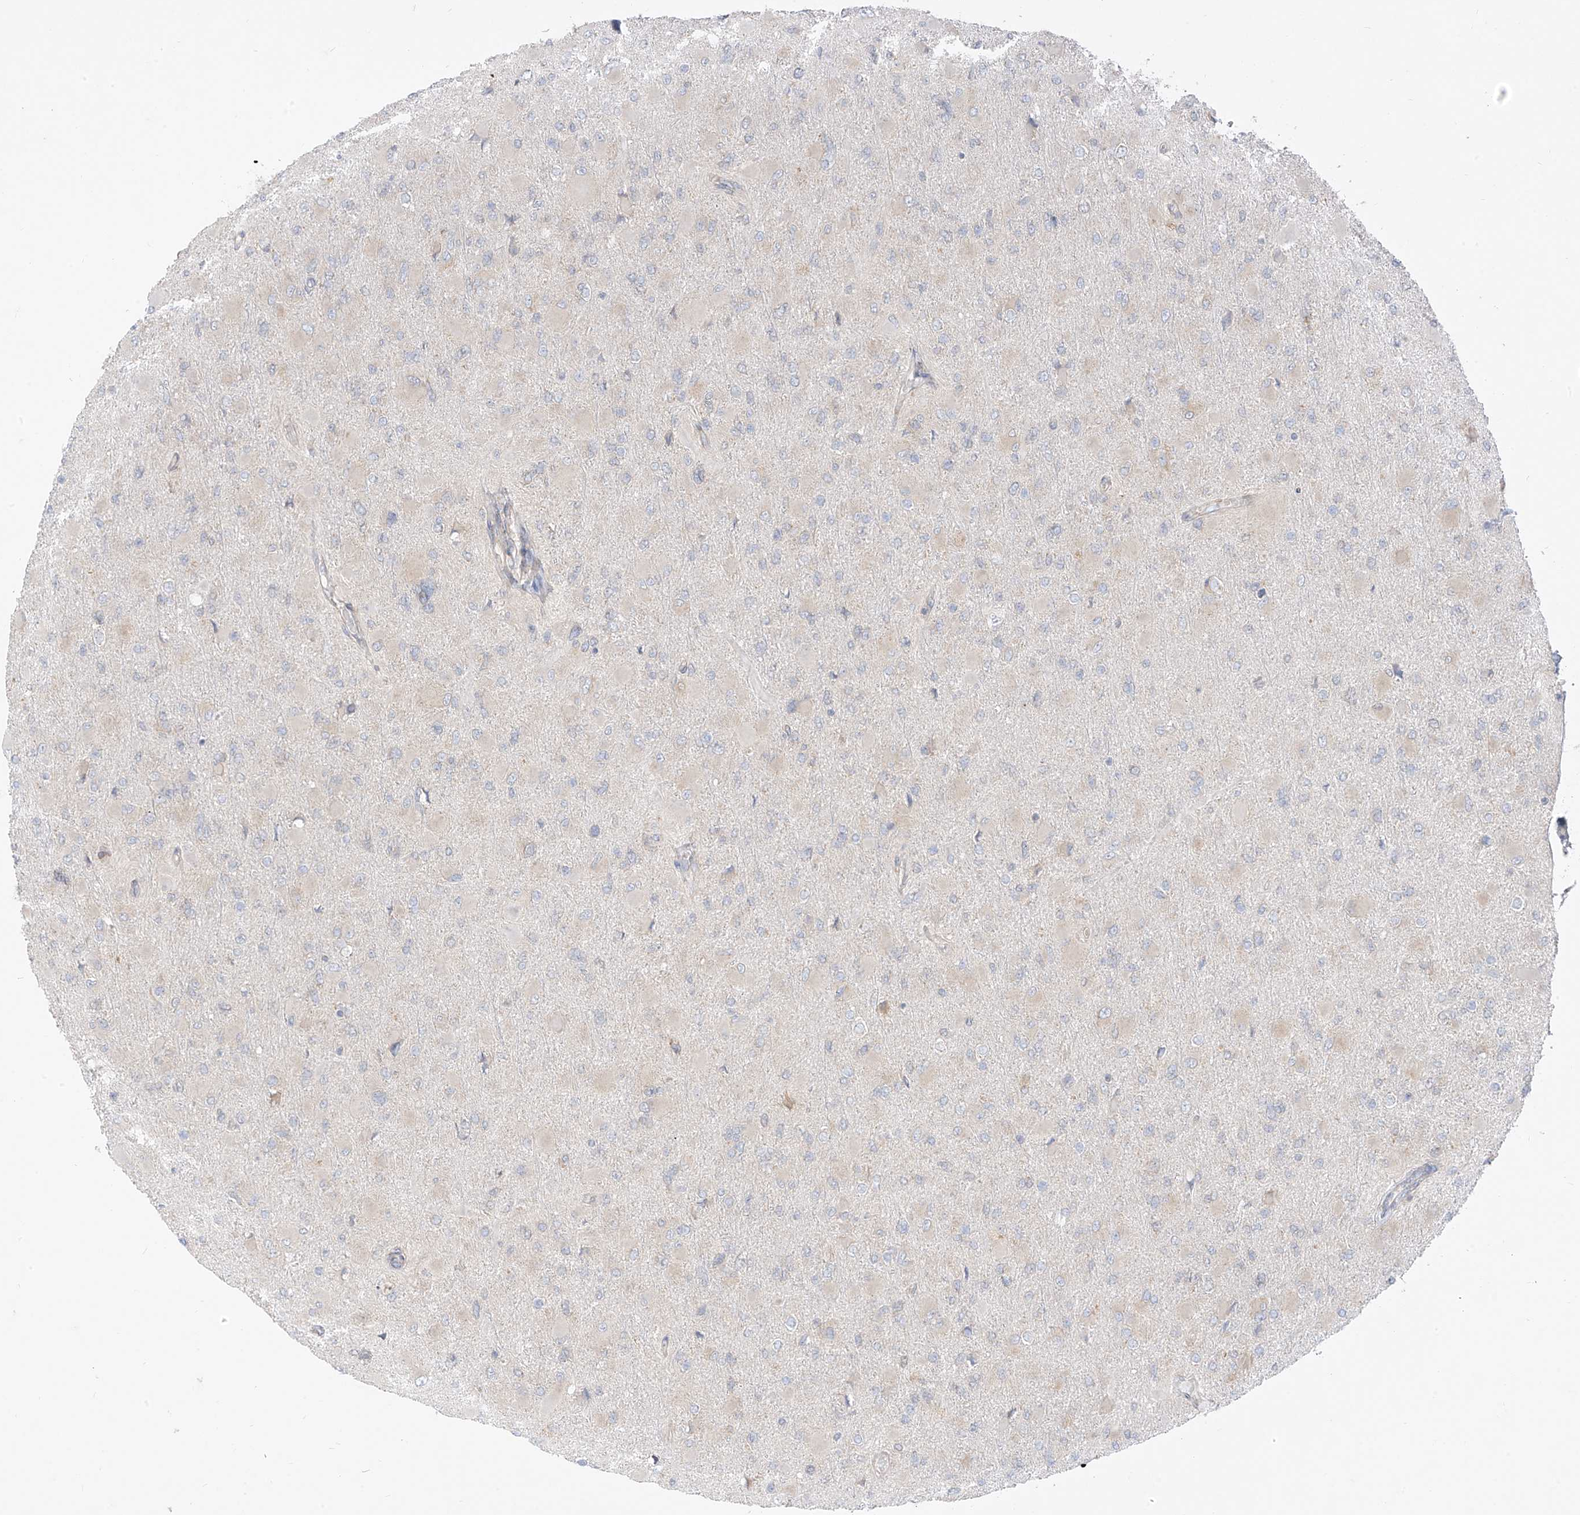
{"staining": {"intensity": "negative", "quantity": "none", "location": "none"}, "tissue": "glioma", "cell_type": "Tumor cells", "image_type": "cancer", "snomed": [{"axis": "morphology", "description": "Glioma, malignant, High grade"}, {"axis": "topography", "description": "Cerebral cortex"}], "caption": "A histopathology image of glioma stained for a protein reveals no brown staining in tumor cells.", "gene": "STT3A", "patient": {"sex": "female", "age": 36}}